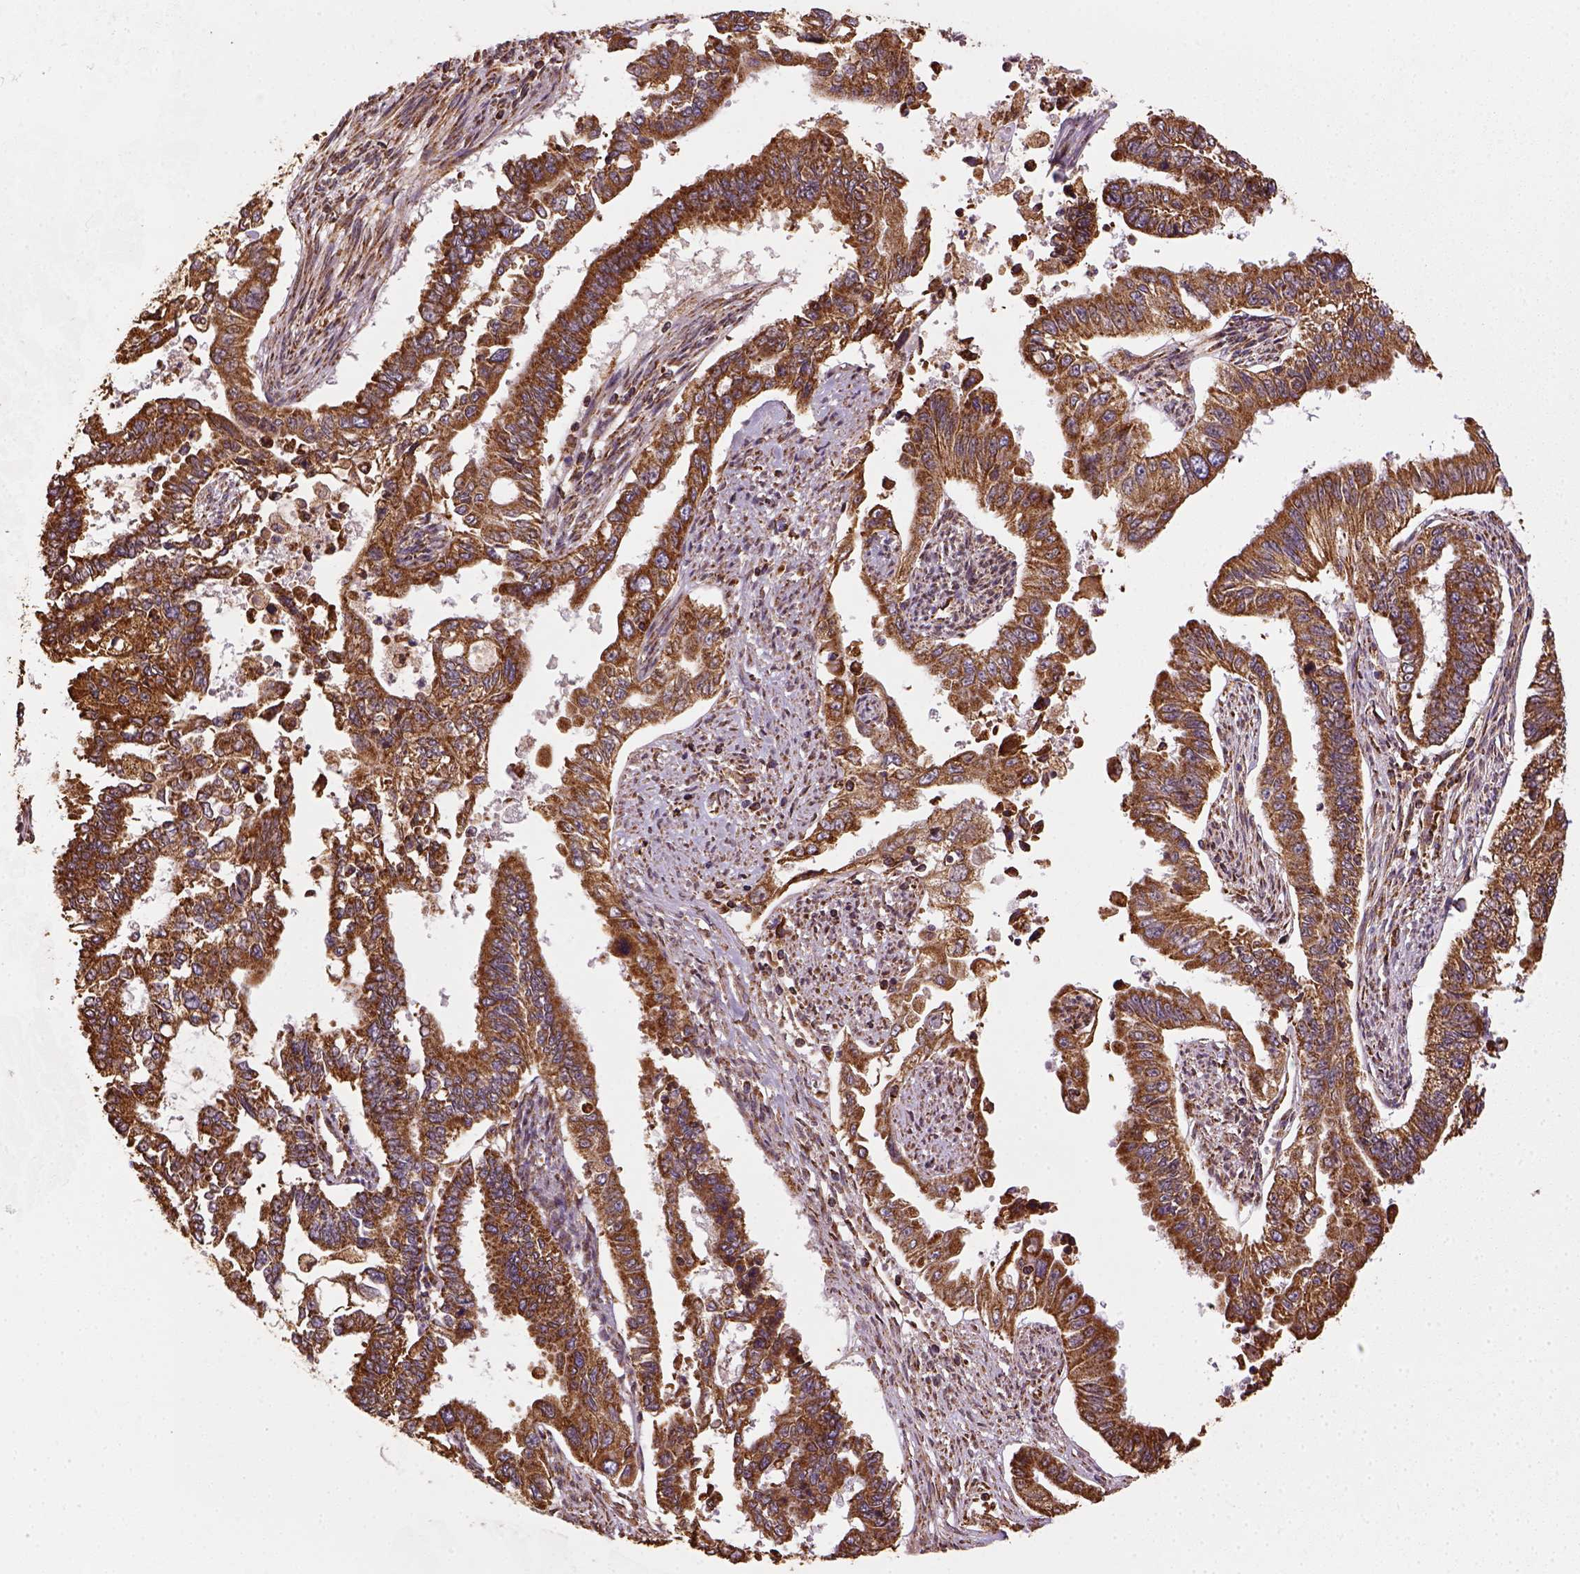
{"staining": {"intensity": "strong", "quantity": ">75%", "location": "cytoplasmic/membranous"}, "tissue": "endometrial cancer", "cell_type": "Tumor cells", "image_type": "cancer", "snomed": [{"axis": "morphology", "description": "Adenocarcinoma, NOS"}, {"axis": "topography", "description": "Uterus"}], "caption": "High-power microscopy captured an IHC image of adenocarcinoma (endometrial), revealing strong cytoplasmic/membranous positivity in approximately >75% of tumor cells. (brown staining indicates protein expression, while blue staining denotes nuclei).", "gene": "MAPK8IP3", "patient": {"sex": "female", "age": 59}}